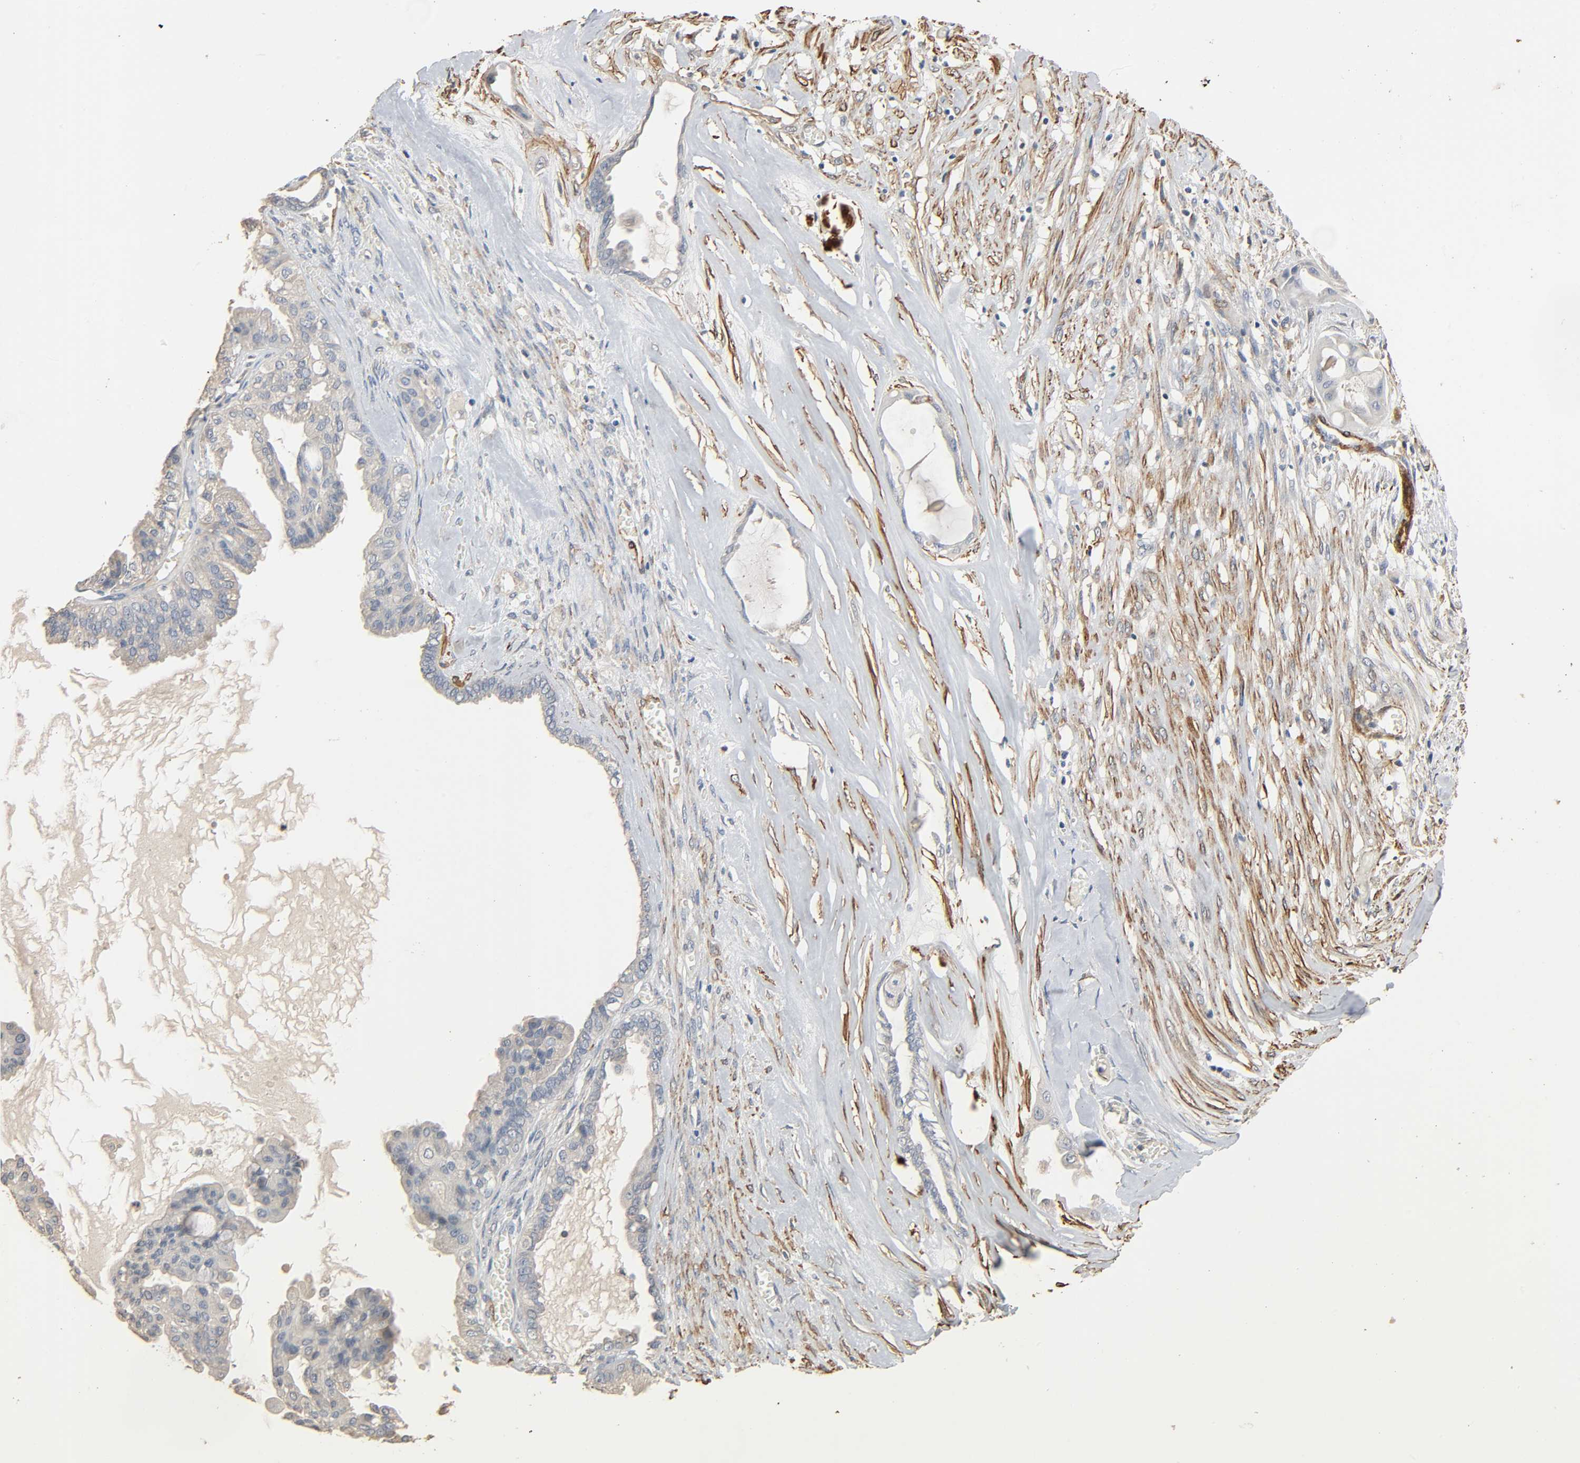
{"staining": {"intensity": "weak", "quantity": ">75%", "location": "cytoplasmic/membranous"}, "tissue": "ovarian cancer", "cell_type": "Tumor cells", "image_type": "cancer", "snomed": [{"axis": "morphology", "description": "Carcinoma, NOS"}, {"axis": "morphology", "description": "Carcinoma, endometroid"}, {"axis": "topography", "description": "Ovary"}], "caption": "Protein analysis of carcinoma (ovarian) tissue displays weak cytoplasmic/membranous positivity in approximately >75% of tumor cells.", "gene": "GSTA3", "patient": {"sex": "female", "age": 50}}